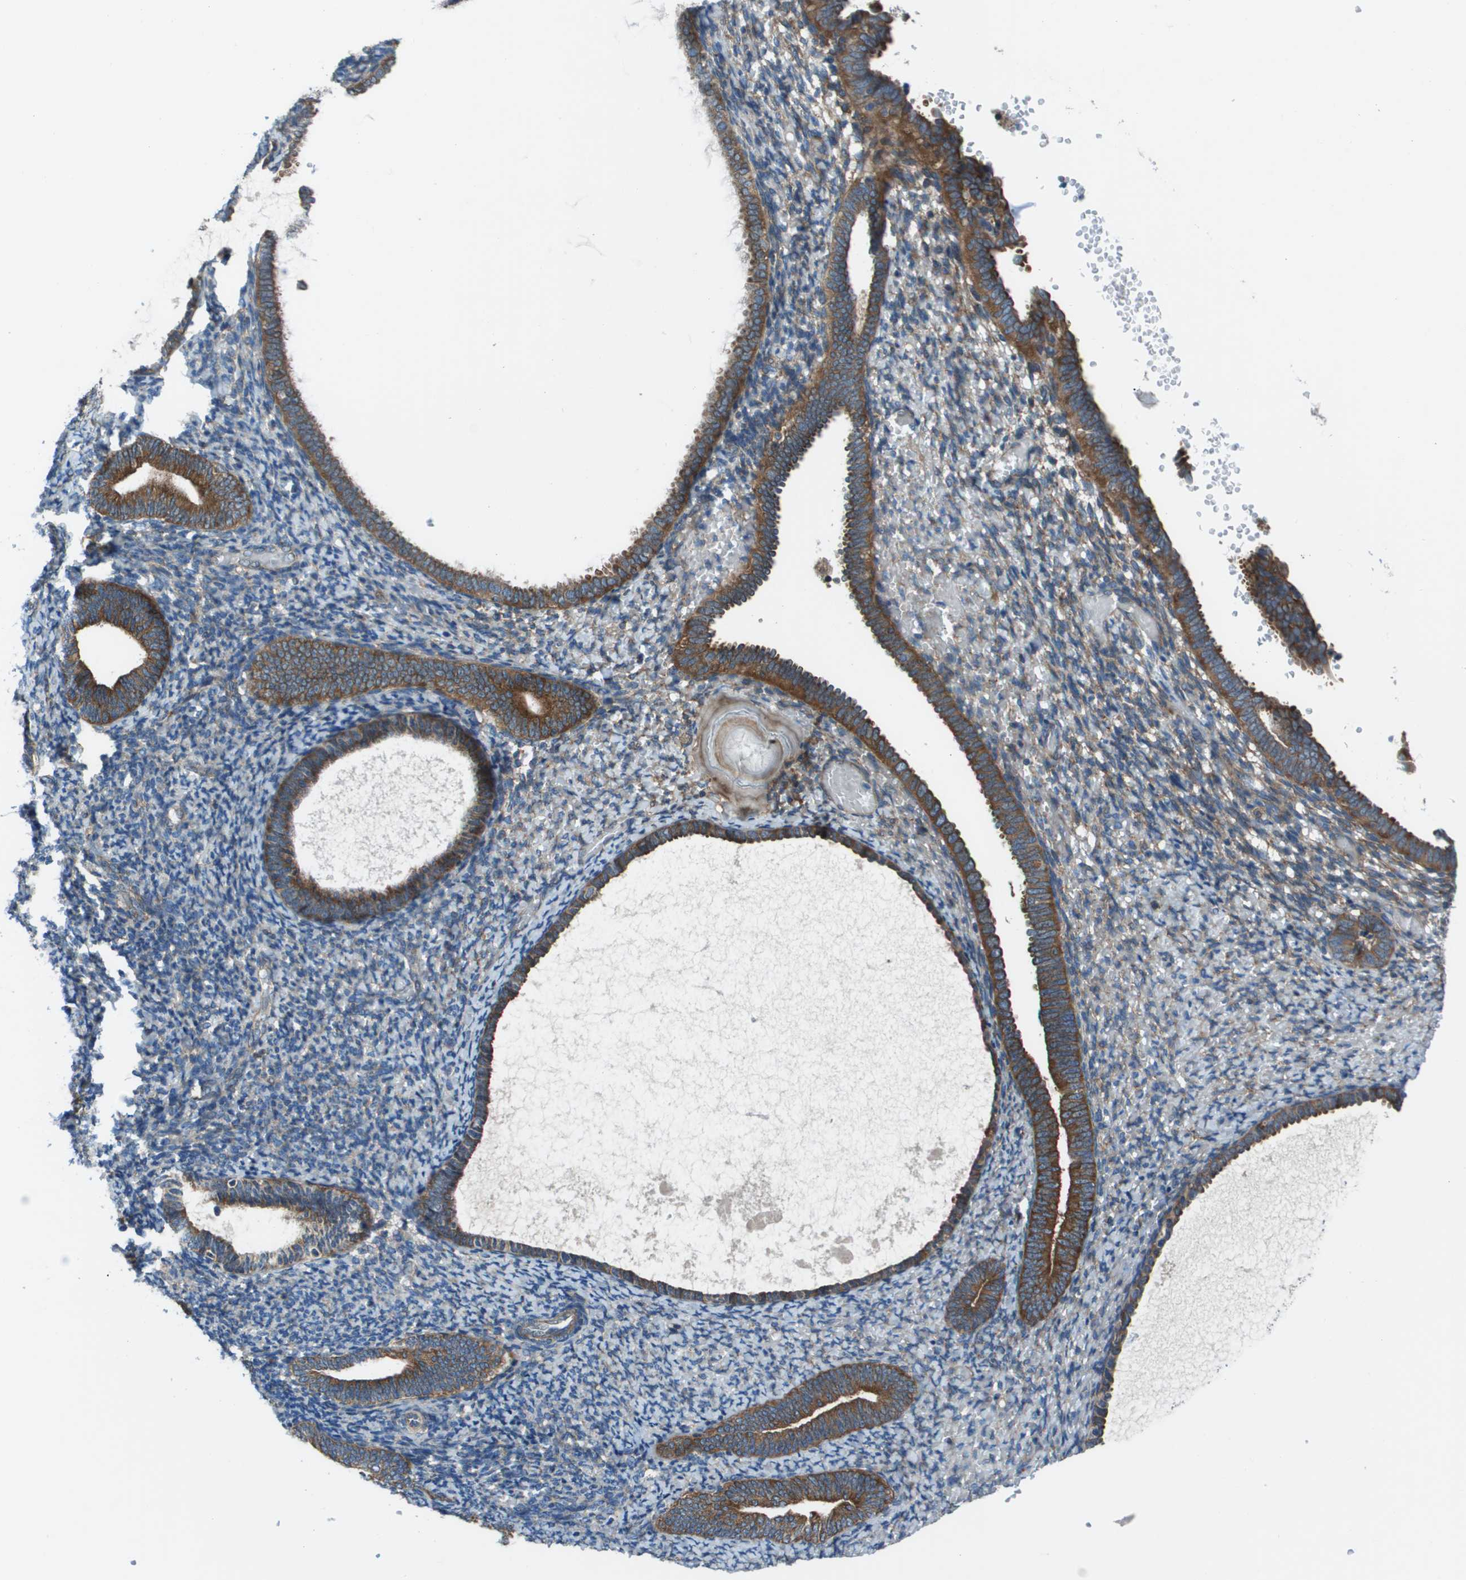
{"staining": {"intensity": "negative", "quantity": "none", "location": "none"}, "tissue": "endometrium", "cell_type": "Cells in endometrial stroma", "image_type": "normal", "snomed": [{"axis": "morphology", "description": "Normal tissue, NOS"}, {"axis": "topography", "description": "Endometrium"}], "caption": "Immunohistochemical staining of unremarkable human endometrium reveals no significant staining in cells in endometrial stroma.", "gene": "ARFGAP2", "patient": {"sex": "female", "age": 66}}